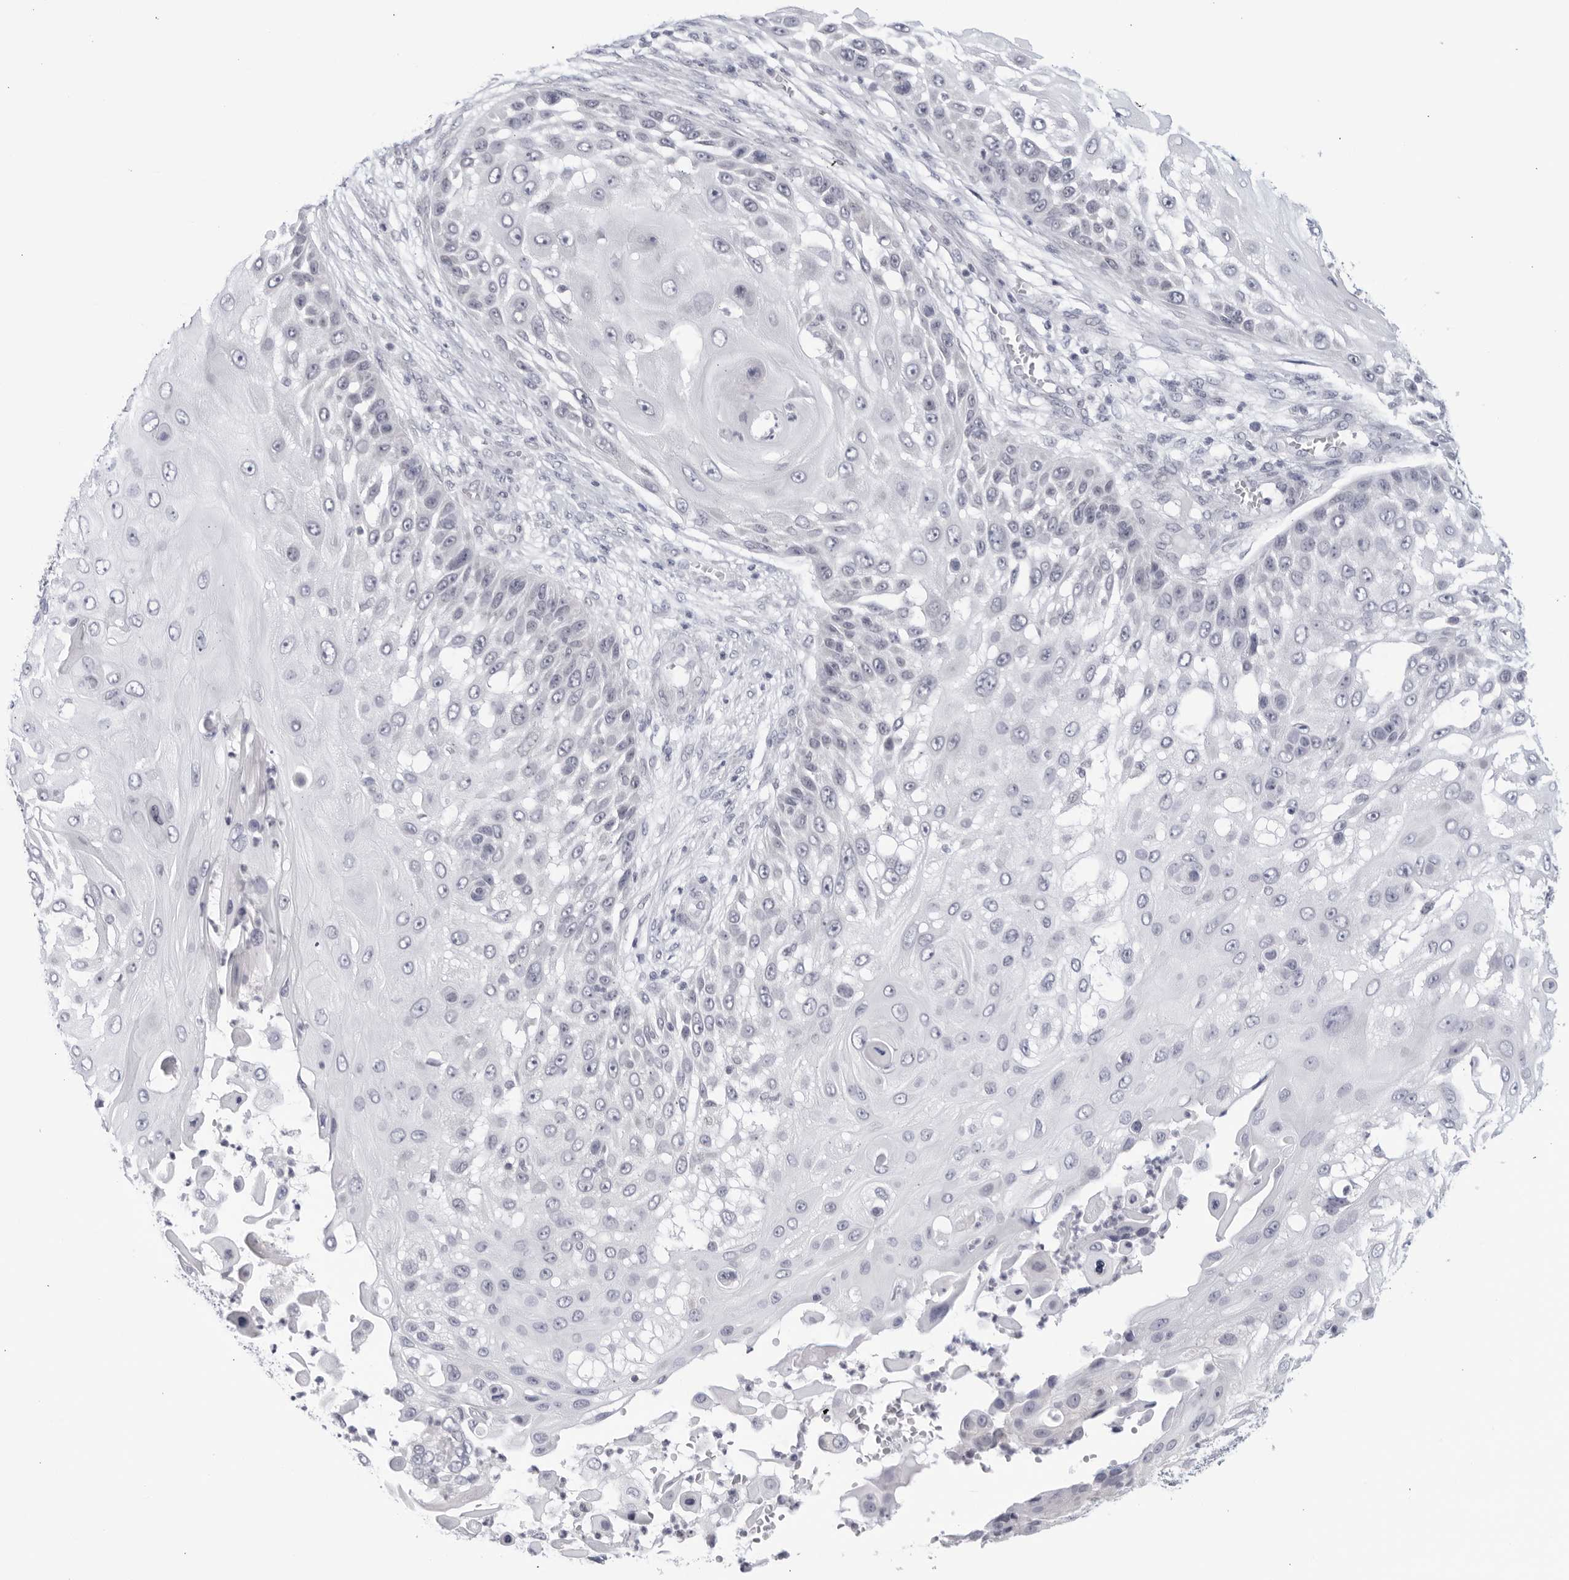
{"staining": {"intensity": "negative", "quantity": "none", "location": "none"}, "tissue": "skin cancer", "cell_type": "Tumor cells", "image_type": "cancer", "snomed": [{"axis": "morphology", "description": "Squamous cell carcinoma, NOS"}, {"axis": "topography", "description": "Skin"}], "caption": "This is a micrograph of IHC staining of skin cancer, which shows no expression in tumor cells.", "gene": "WDTC1", "patient": {"sex": "female", "age": 44}}